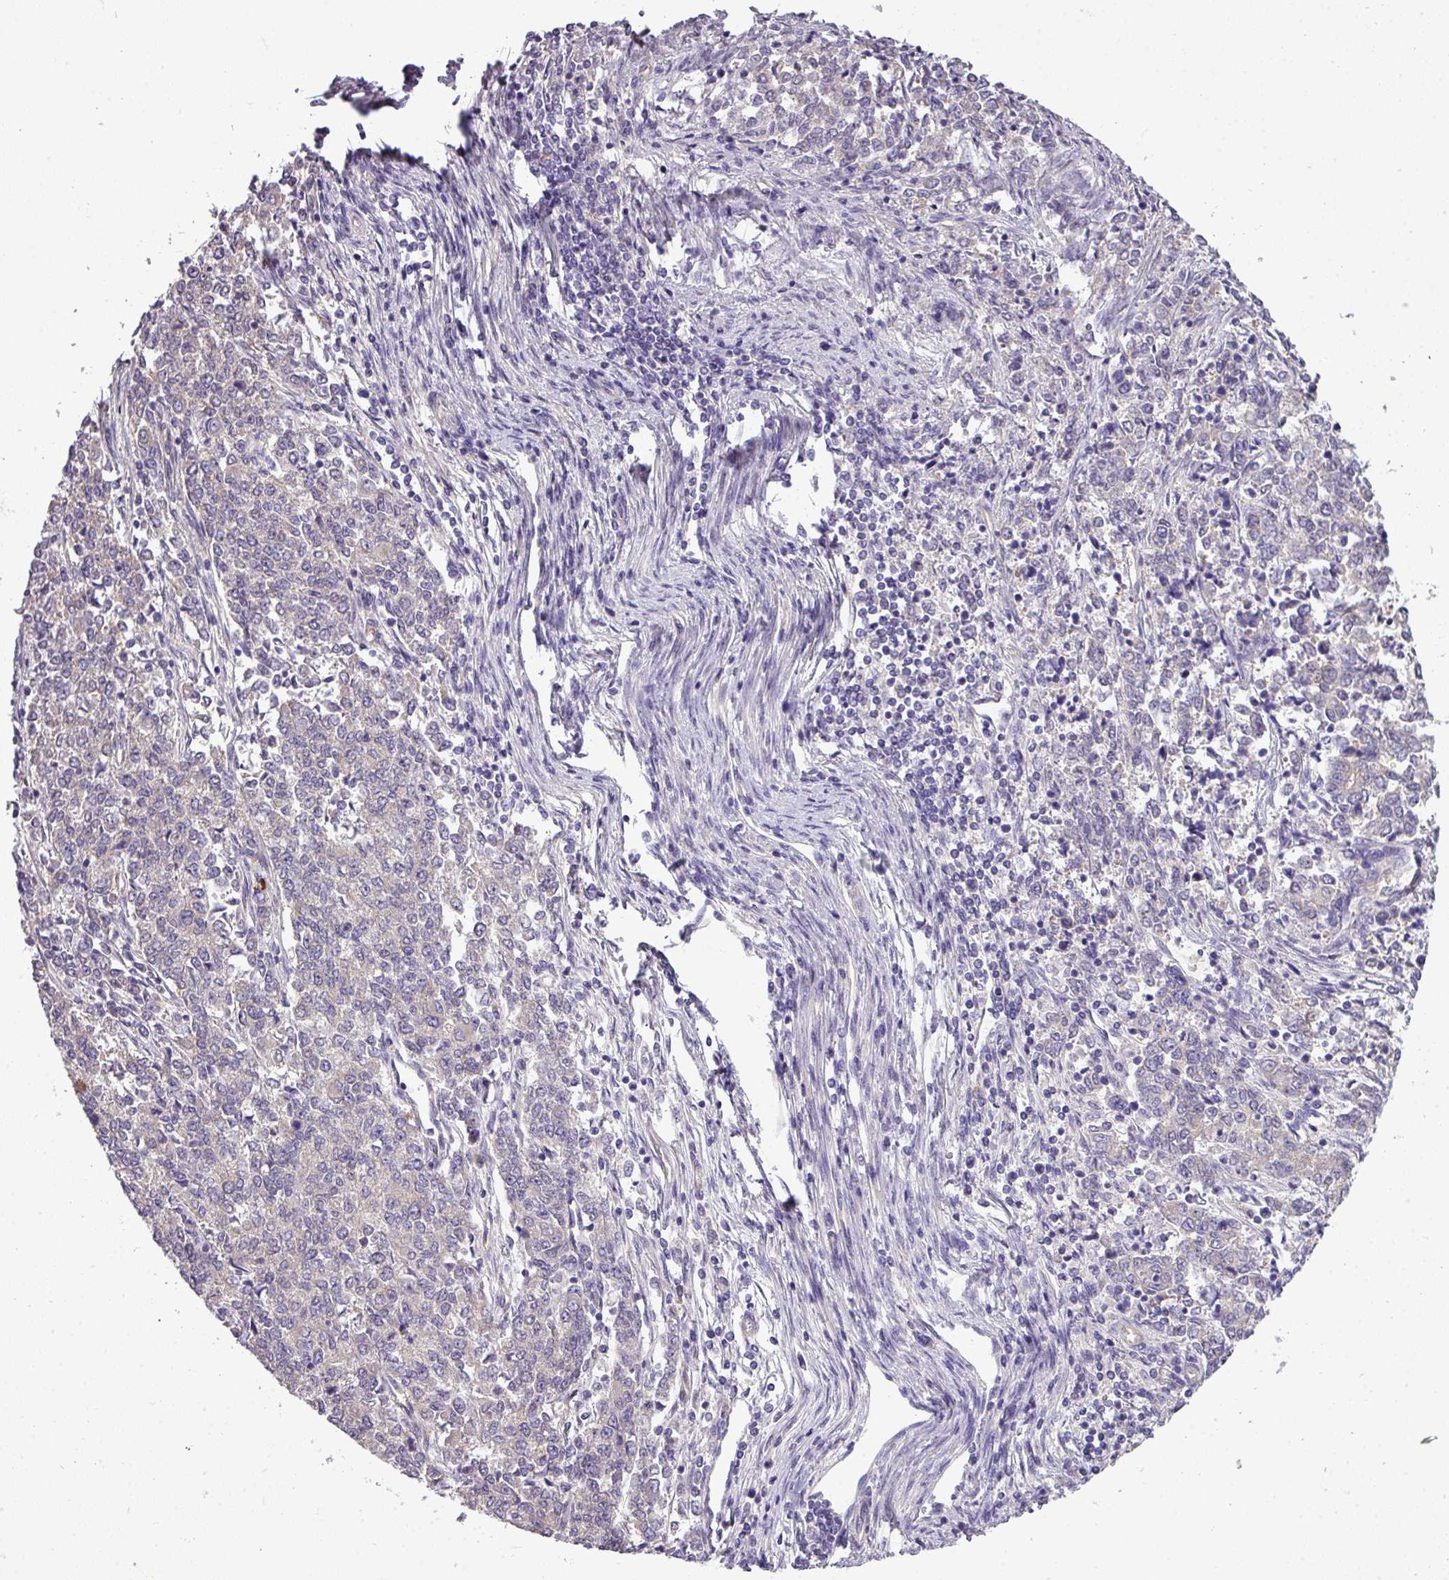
{"staining": {"intensity": "negative", "quantity": "none", "location": "none"}, "tissue": "endometrial cancer", "cell_type": "Tumor cells", "image_type": "cancer", "snomed": [{"axis": "morphology", "description": "Adenocarcinoma, NOS"}, {"axis": "topography", "description": "Endometrium"}], "caption": "Protein analysis of endometrial adenocarcinoma exhibits no significant positivity in tumor cells.", "gene": "DNAAF9", "patient": {"sex": "female", "age": 50}}